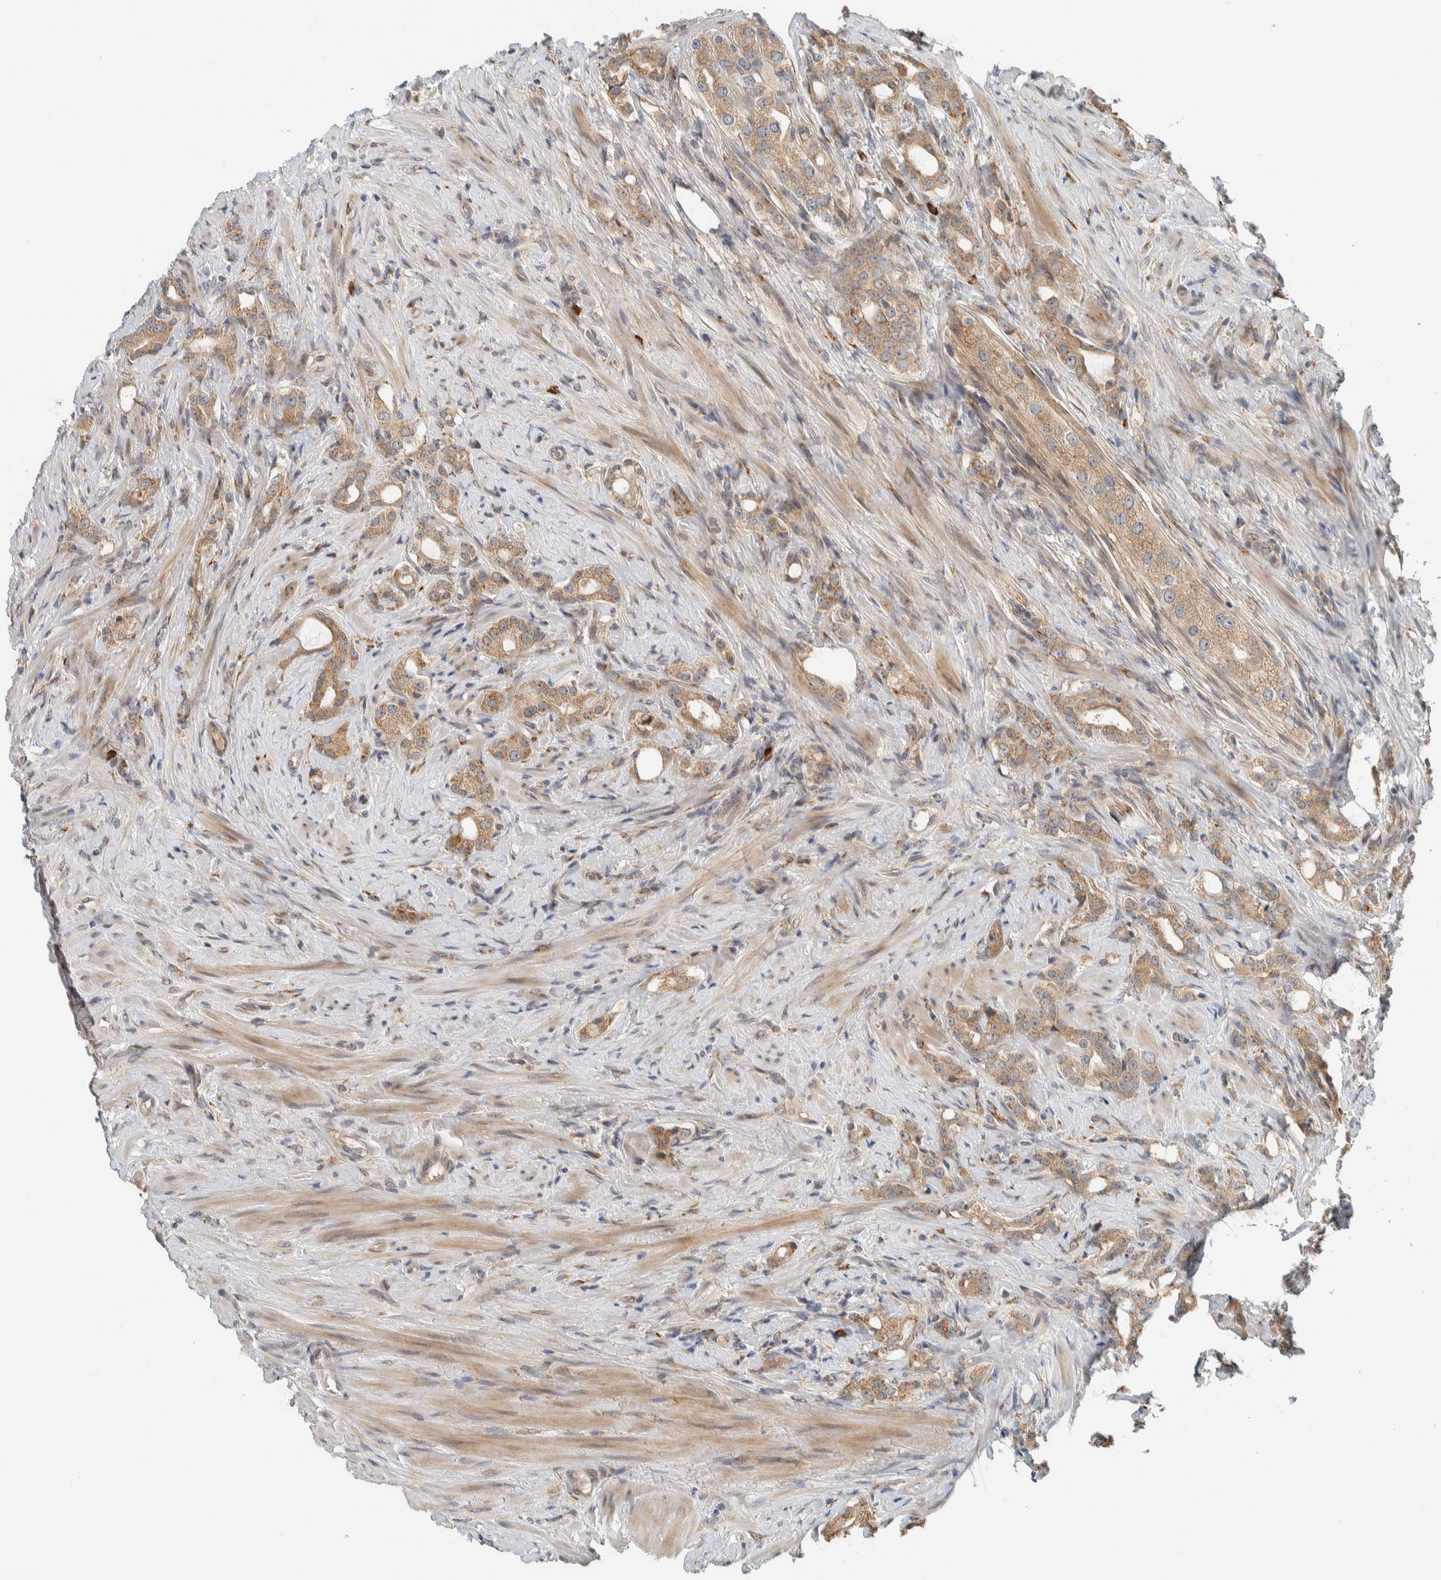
{"staining": {"intensity": "weak", "quantity": ">75%", "location": "cytoplasmic/membranous"}, "tissue": "prostate cancer", "cell_type": "Tumor cells", "image_type": "cancer", "snomed": [{"axis": "morphology", "description": "Adenocarcinoma, High grade"}, {"axis": "topography", "description": "Prostate"}], "caption": "Weak cytoplasmic/membranous protein positivity is seen in about >75% of tumor cells in adenocarcinoma (high-grade) (prostate).", "gene": "CTBP2", "patient": {"sex": "male", "age": 63}}